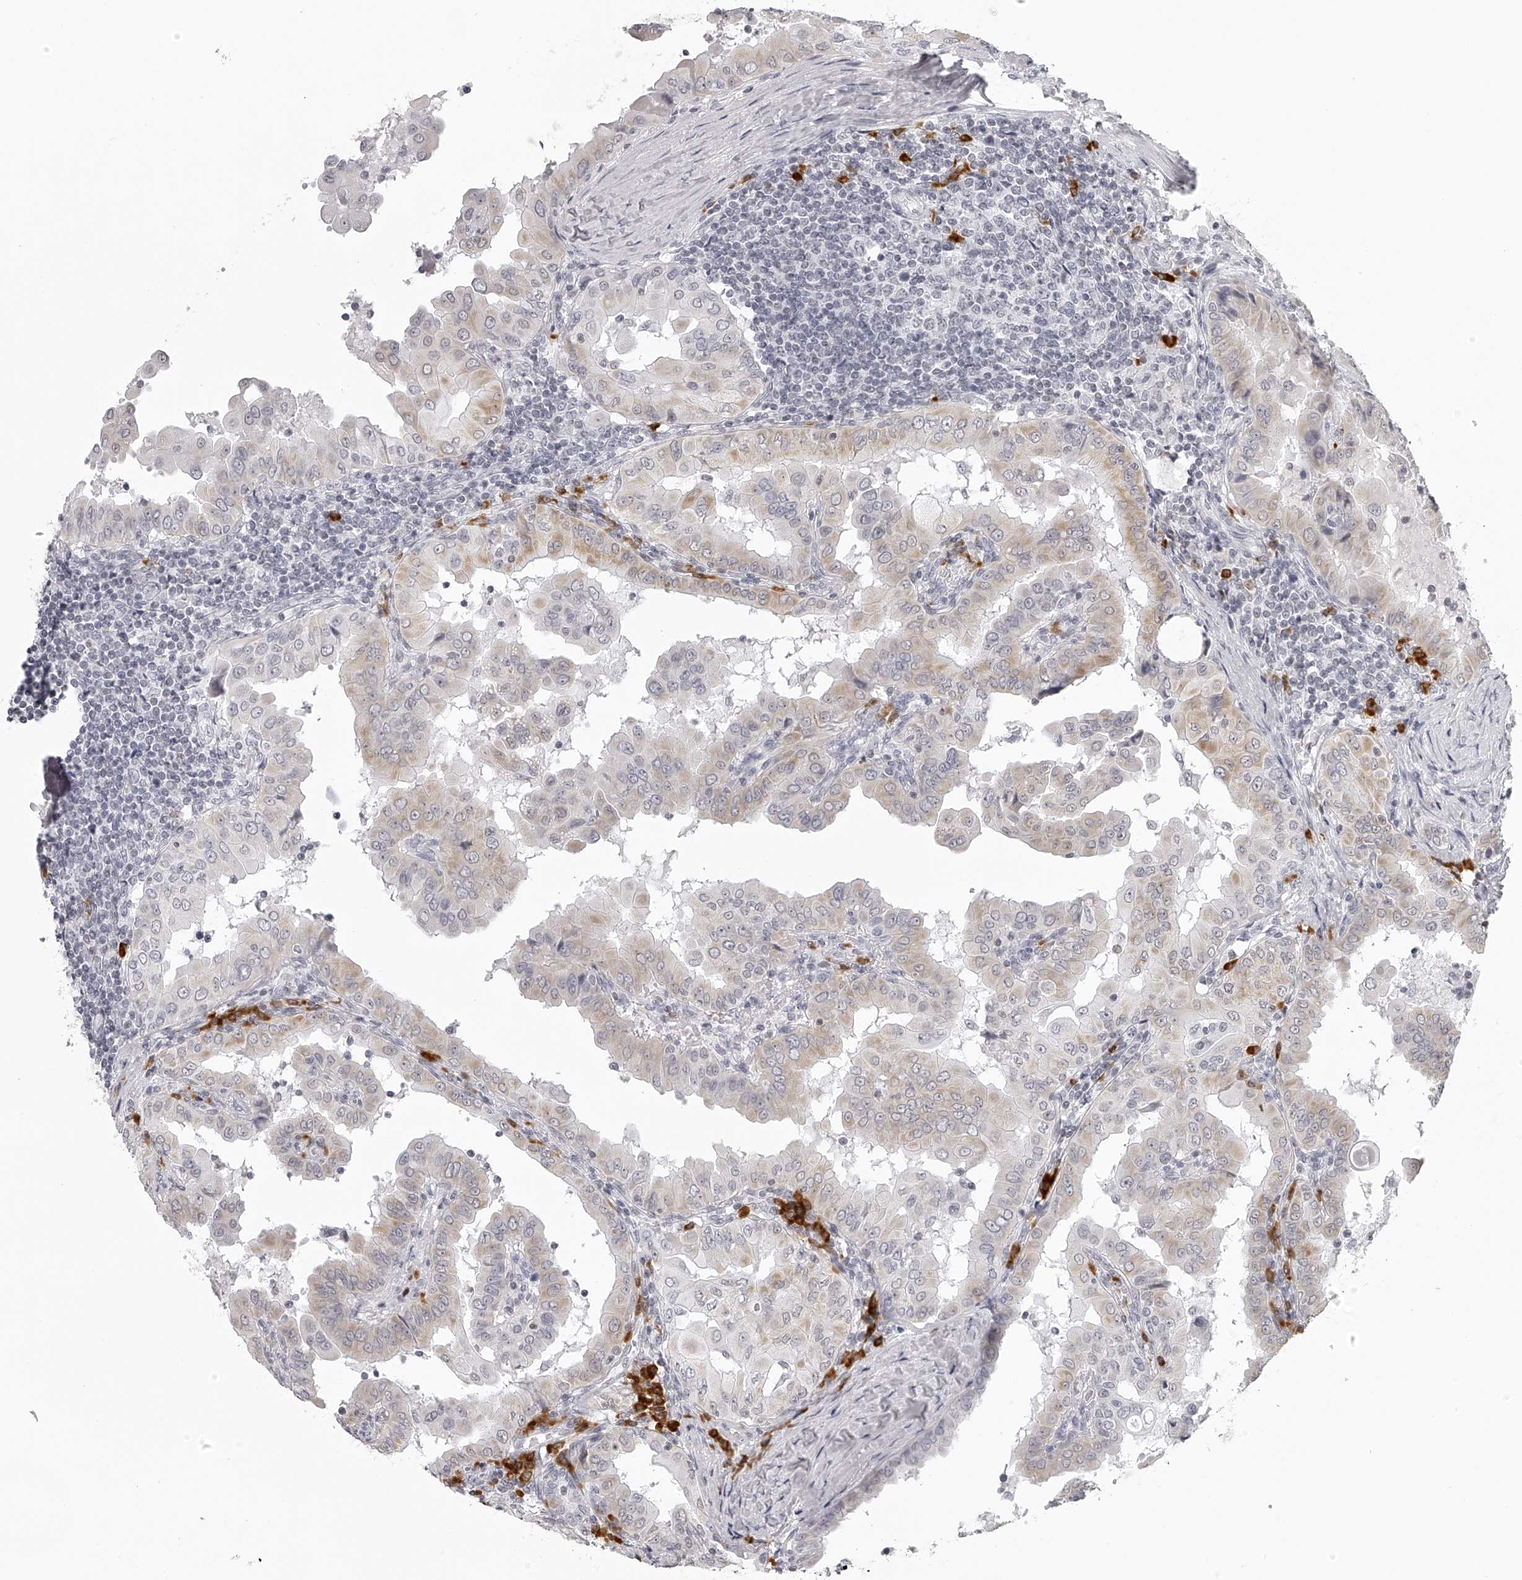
{"staining": {"intensity": "weak", "quantity": "<25%", "location": "cytoplasmic/membranous"}, "tissue": "thyroid cancer", "cell_type": "Tumor cells", "image_type": "cancer", "snomed": [{"axis": "morphology", "description": "Papillary adenocarcinoma, NOS"}, {"axis": "topography", "description": "Thyroid gland"}], "caption": "Immunohistochemistry micrograph of neoplastic tissue: papillary adenocarcinoma (thyroid) stained with DAB shows no significant protein expression in tumor cells.", "gene": "SEC11C", "patient": {"sex": "male", "age": 33}}